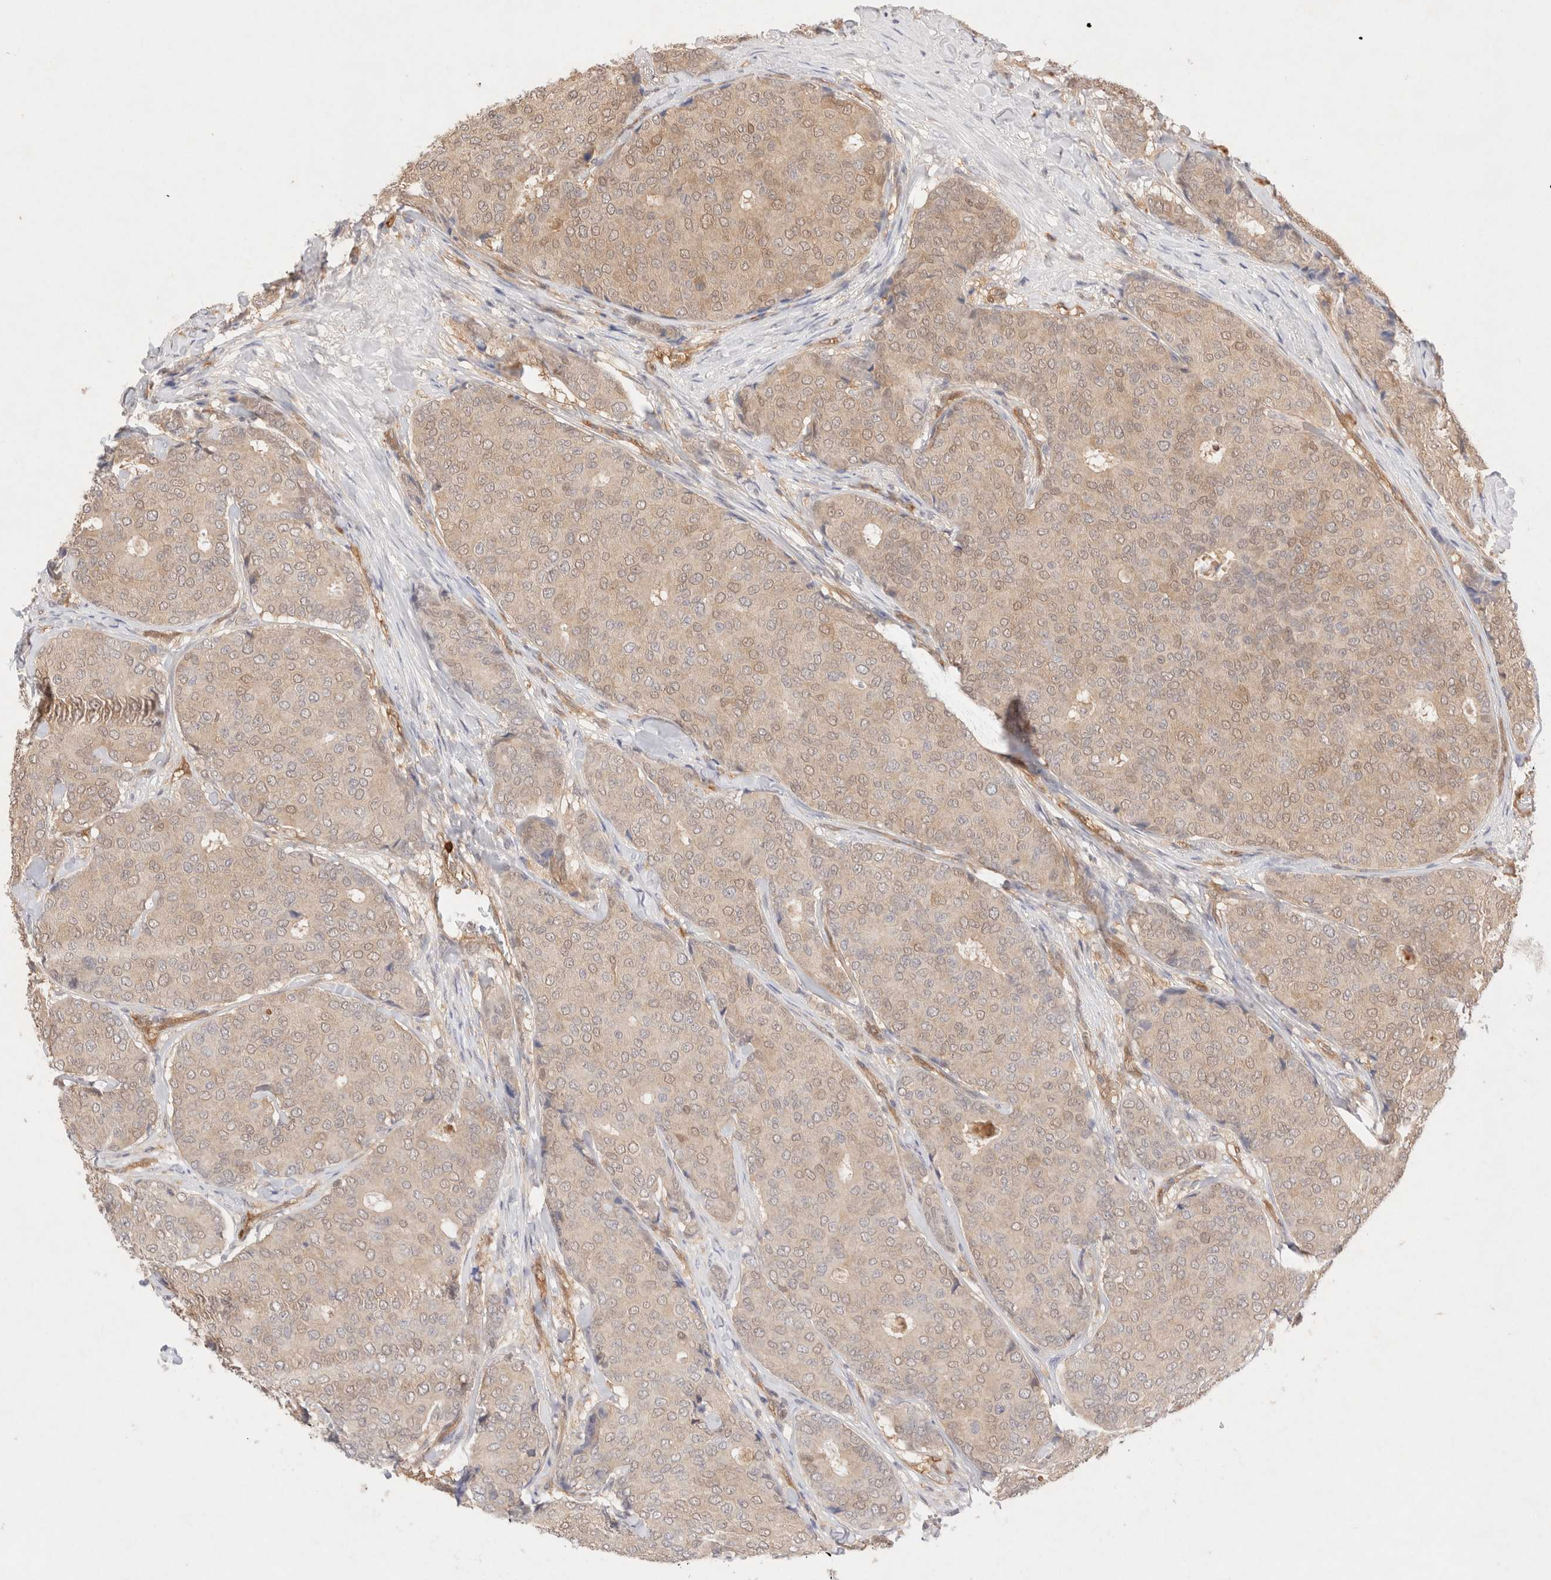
{"staining": {"intensity": "weak", "quantity": ">75%", "location": "cytoplasmic/membranous"}, "tissue": "breast cancer", "cell_type": "Tumor cells", "image_type": "cancer", "snomed": [{"axis": "morphology", "description": "Duct carcinoma"}, {"axis": "topography", "description": "Breast"}], "caption": "Infiltrating ductal carcinoma (breast) stained with DAB IHC demonstrates low levels of weak cytoplasmic/membranous positivity in approximately >75% of tumor cells.", "gene": "STARD10", "patient": {"sex": "female", "age": 75}}